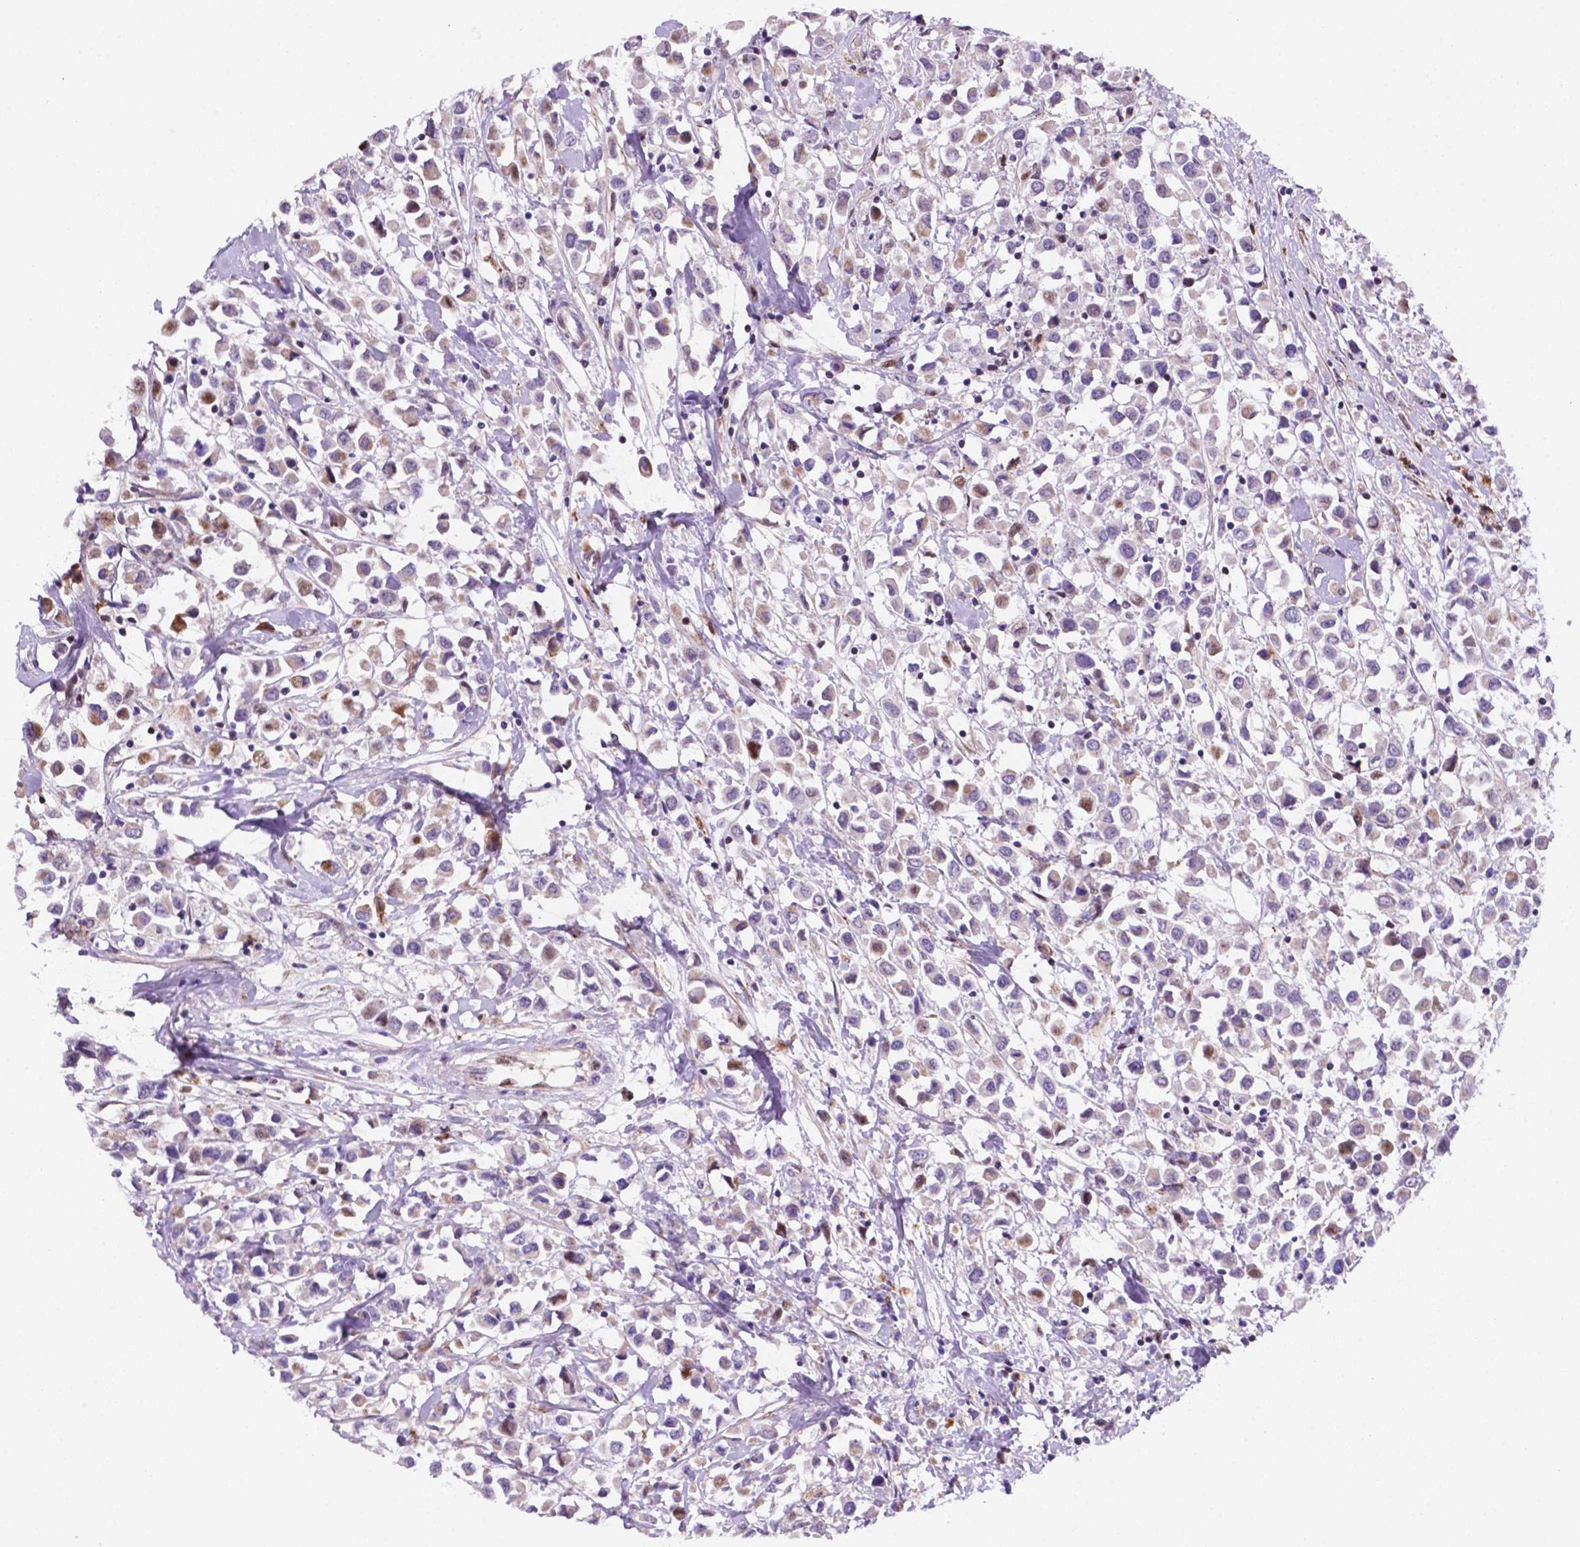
{"staining": {"intensity": "moderate", "quantity": "<25%", "location": "cytoplasmic/membranous,nuclear"}, "tissue": "breast cancer", "cell_type": "Tumor cells", "image_type": "cancer", "snomed": [{"axis": "morphology", "description": "Duct carcinoma"}, {"axis": "topography", "description": "Breast"}], "caption": "High-power microscopy captured an immunohistochemistry micrograph of breast cancer, revealing moderate cytoplasmic/membranous and nuclear positivity in approximately <25% of tumor cells. (Stains: DAB (3,3'-diaminobenzidine) in brown, nuclei in blue, Microscopy: brightfield microscopy at high magnification).", "gene": "TM4SF20", "patient": {"sex": "female", "age": 61}}